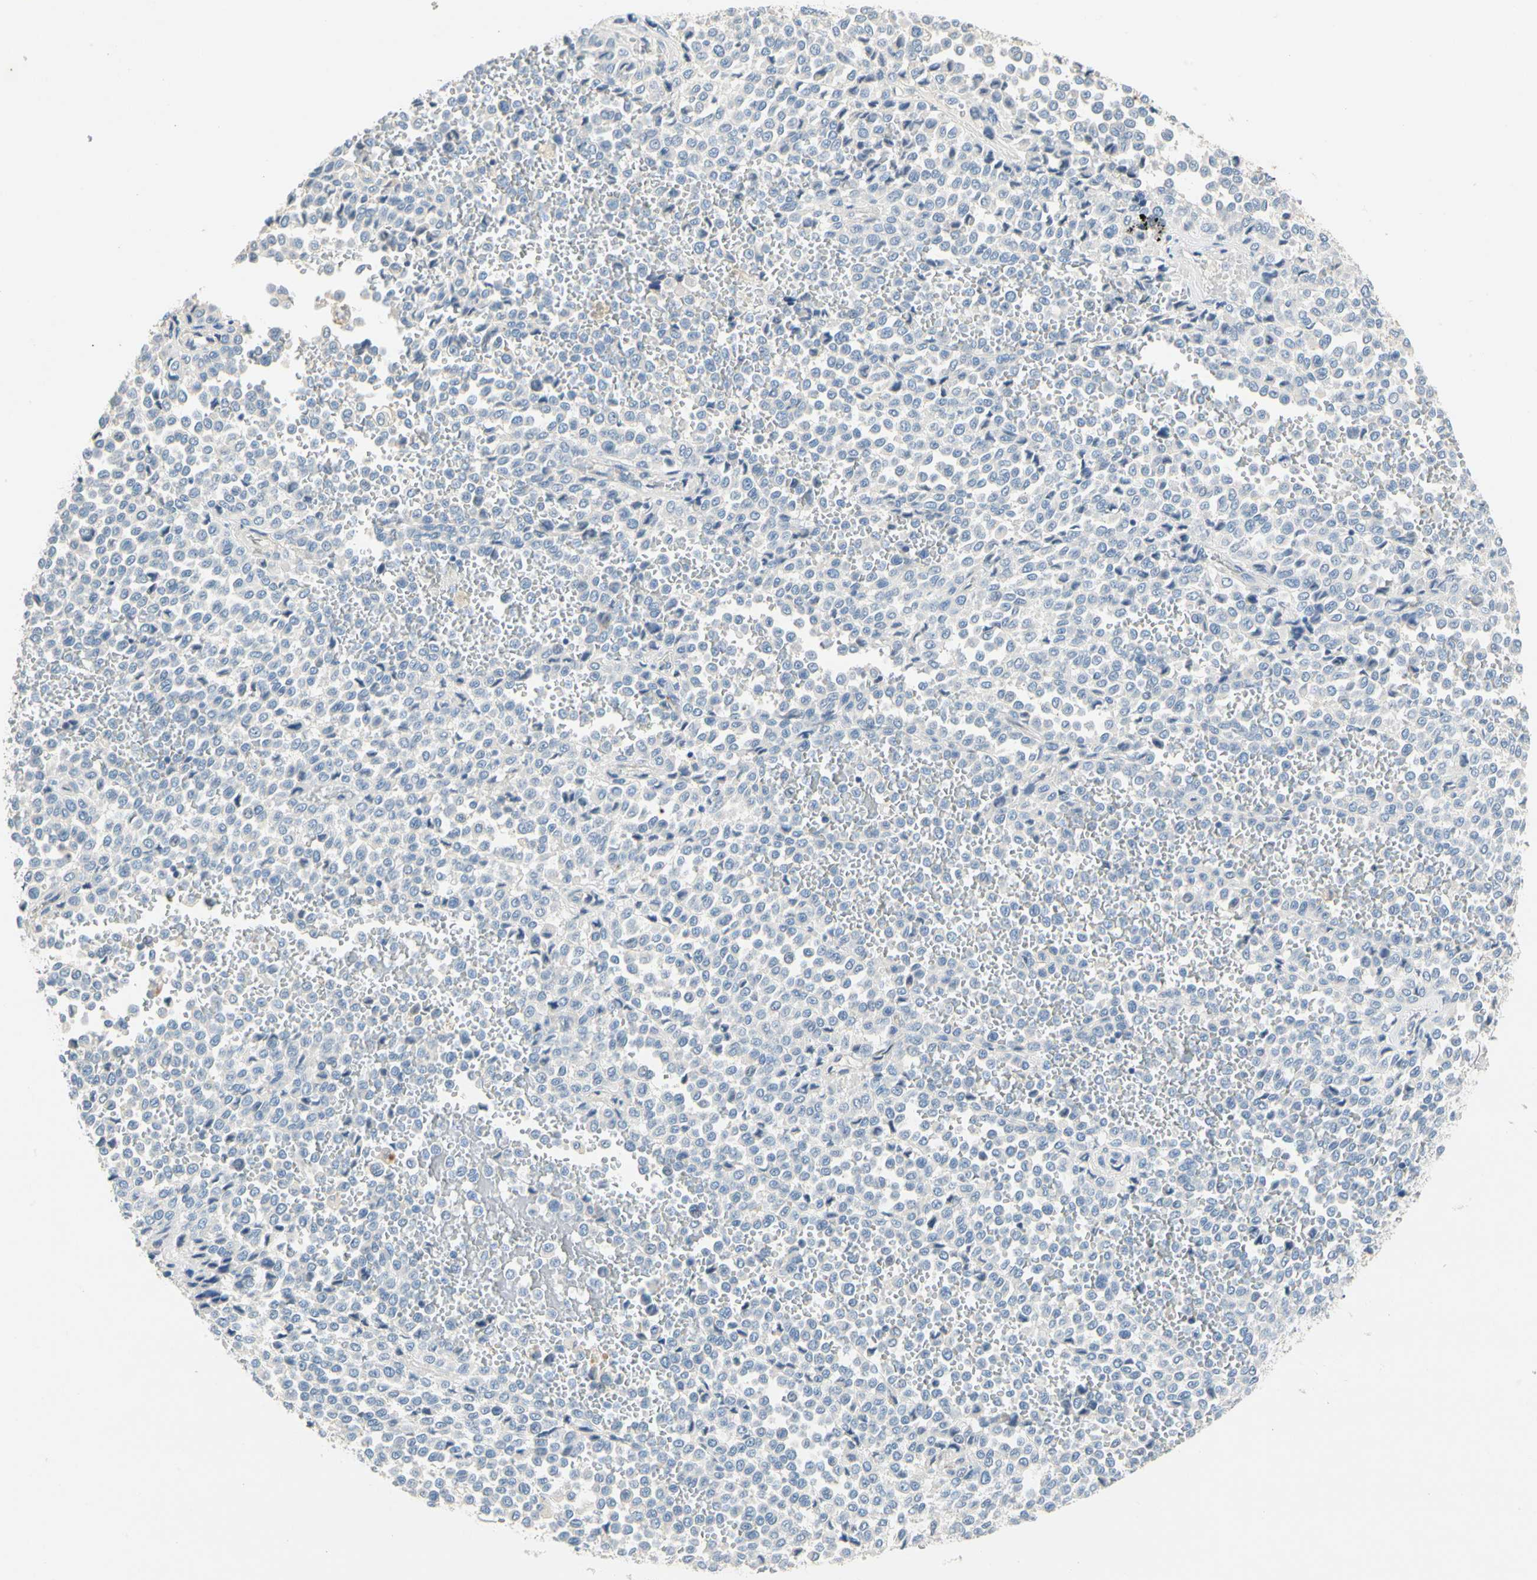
{"staining": {"intensity": "negative", "quantity": "none", "location": "none"}, "tissue": "melanoma", "cell_type": "Tumor cells", "image_type": "cancer", "snomed": [{"axis": "morphology", "description": "Malignant melanoma, Metastatic site"}, {"axis": "topography", "description": "Pancreas"}], "caption": "A photomicrograph of human melanoma is negative for staining in tumor cells.", "gene": "CCM2L", "patient": {"sex": "female", "age": 30}}